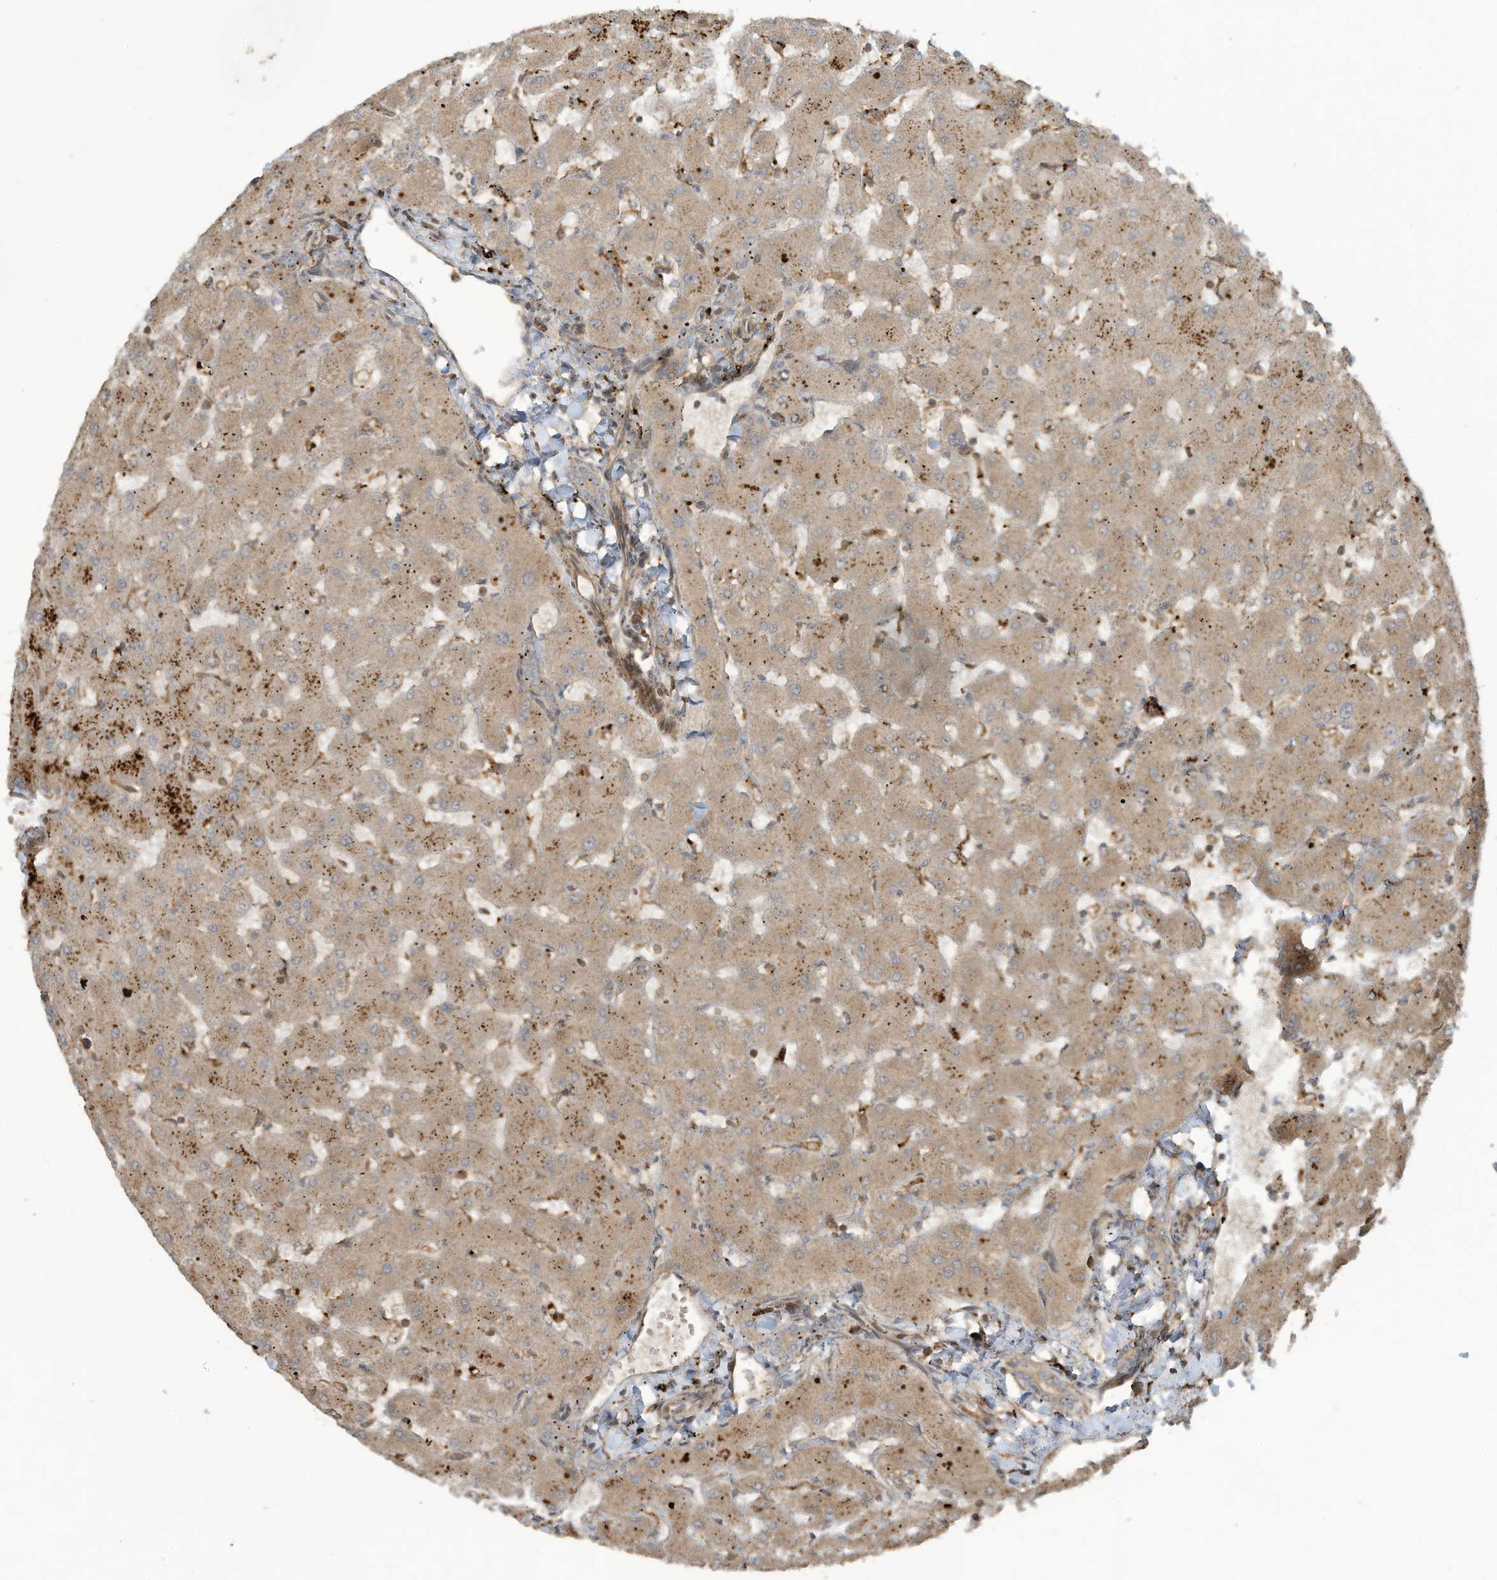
{"staining": {"intensity": "weak", "quantity": ">75%", "location": "cytoplasmic/membranous"}, "tissue": "liver", "cell_type": "Cholangiocytes", "image_type": "normal", "snomed": [{"axis": "morphology", "description": "Normal tissue, NOS"}, {"axis": "topography", "description": "Liver"}], "caption": "High-power microscopy captured an immunohistochemistry micrograph of unremarkable liver, revealing weak cytoplasmic/membranous staining in about >75% of cholangiocytes.", "gene": "DDIT4", "patient": {"sex": "female", "age": 63}}